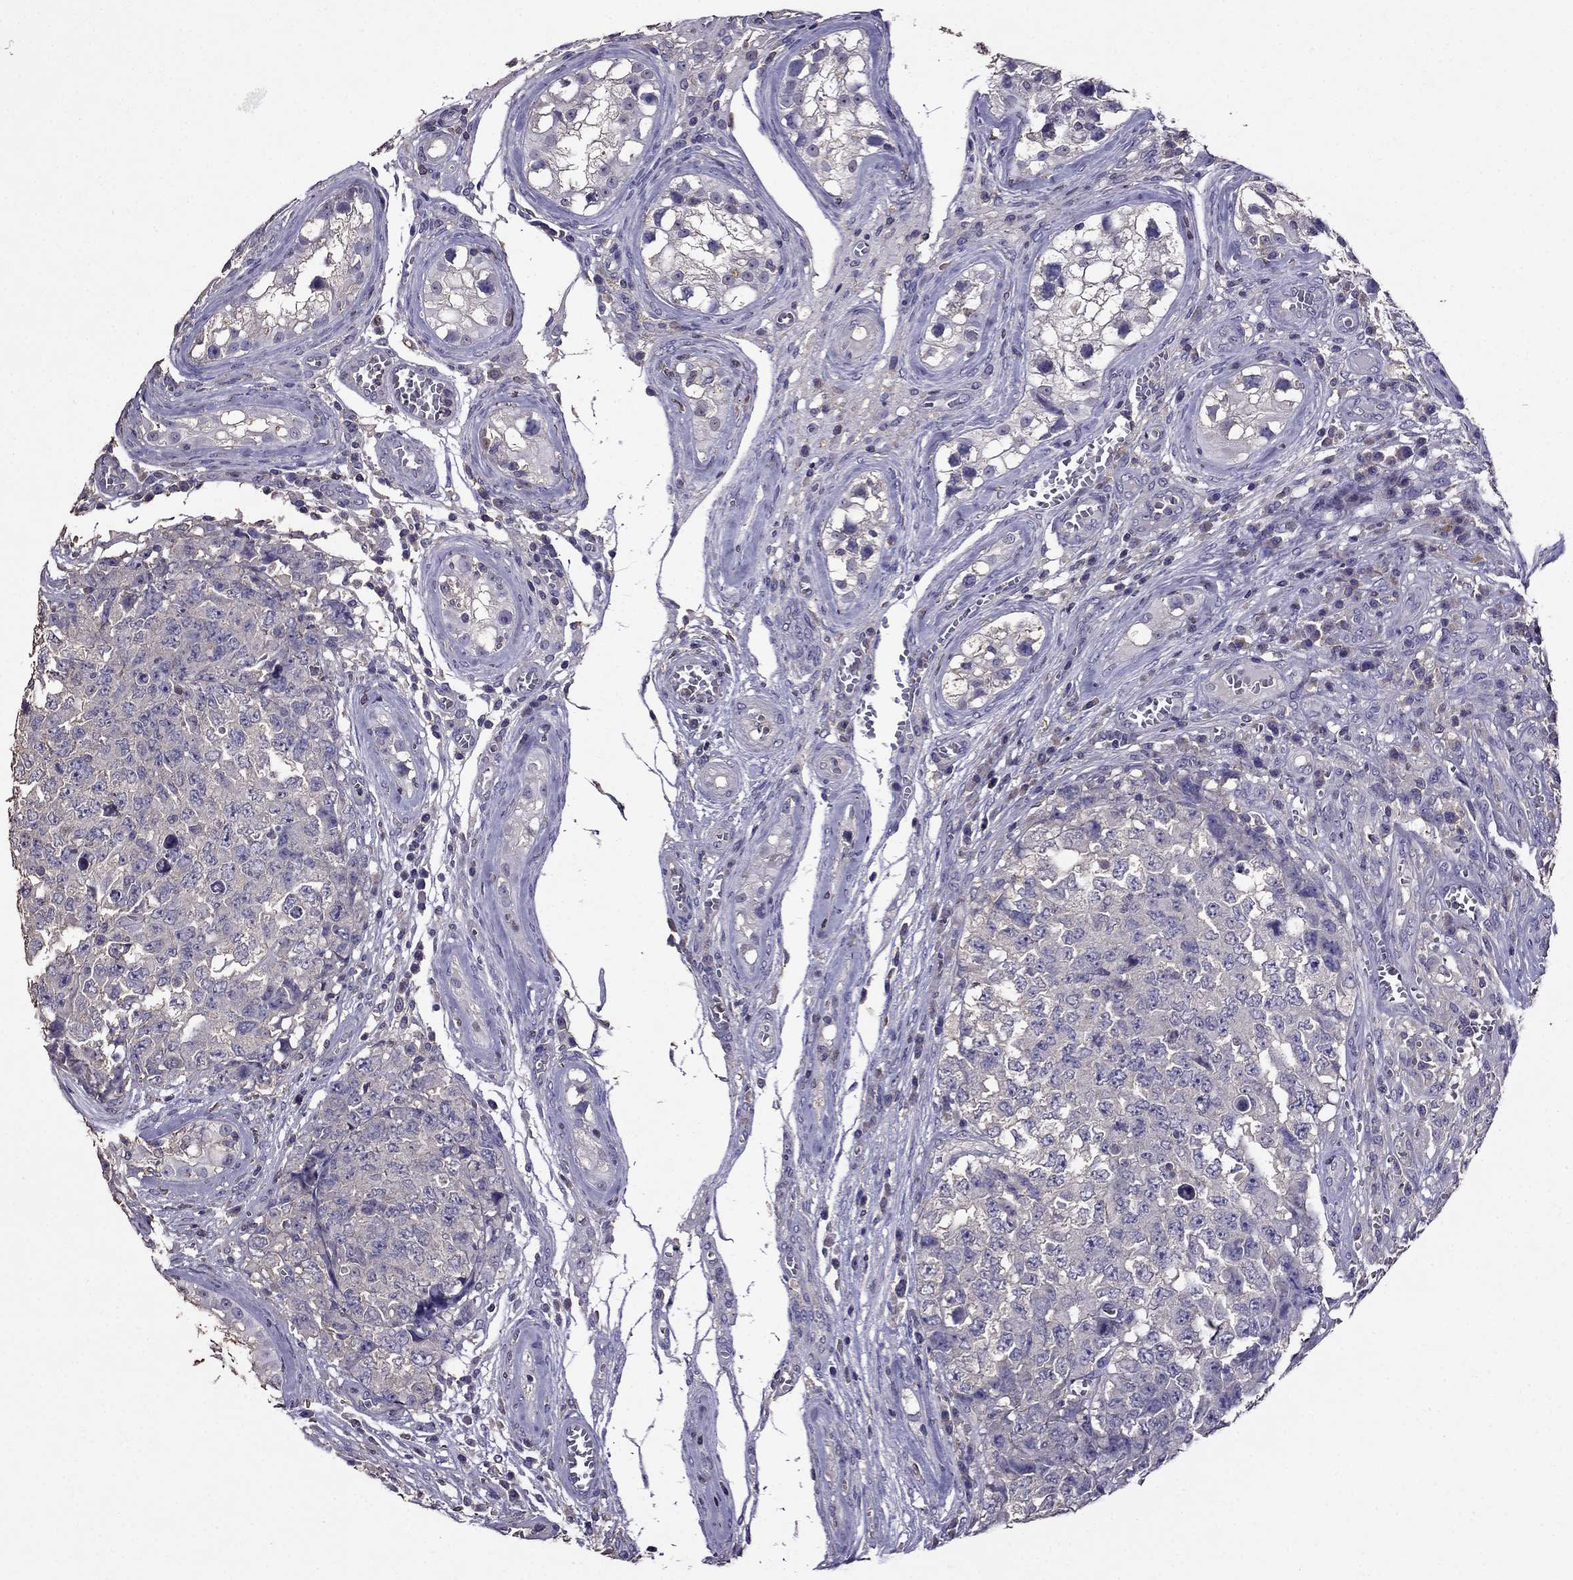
{"staining": {"intensity": "negative", "quantity": "none", "location": "none"}, "tissue": "testis cancer", "cell_type": "Tumor cells", "image_type": "cancer", "snomed": [{"axis": "morphology", "description": "Carcinoma, Embryonal, NOS"}, {"axis": "topography", "description": "Testis"}], "caption": "An image of testis embryonal carcinoma stained for a protein shows no brown staining in tumor cells.", "gene": "NKX3-1", "patient": {"sex": "male", "age": 23}}